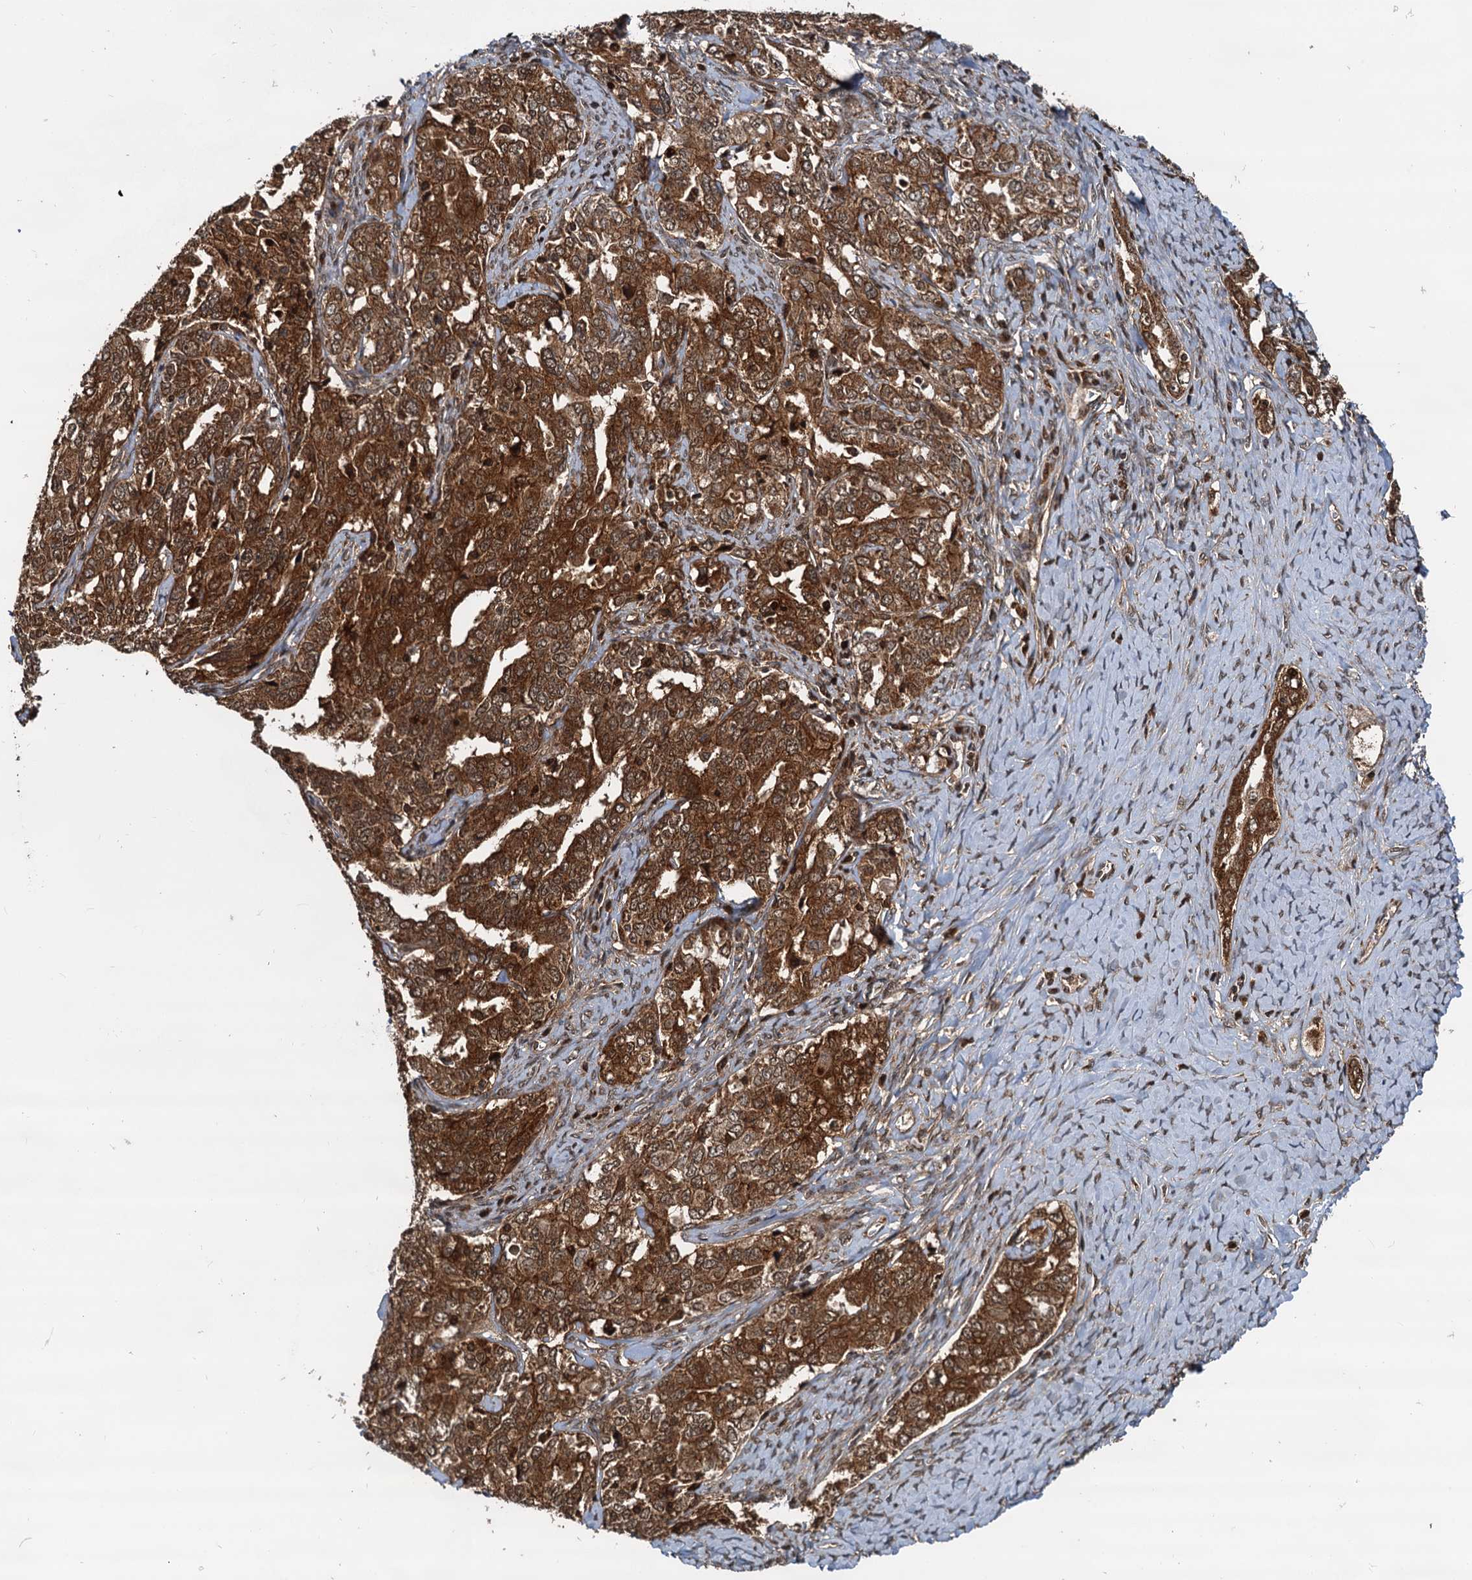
{"staining": {"intensity": "strong", "quantity": ">75%", "location": "cytoplasmic/membranous,nuclear"}, "tissue": "ovarian cancer", "cell_type": "Tumor cells", "image_type": "cancer", "snomed": [{"axis": "morphology", "description": "Carcinoma, endometroid"}, {"axis": "topography", "description": "Ovary"}], "caption": "DAB (3,3'-diaminobenzidine) immunohistochemical staining of human ovarian cancer exhibits strong cytoplasmic/membranous and nuclear protein staining in approximately >75% of tumor cells. (Brightfield microscopy of DAB IHC at high magnification).", "gene": "STUB1", "patient": {"sex": "female", "age": 62}}